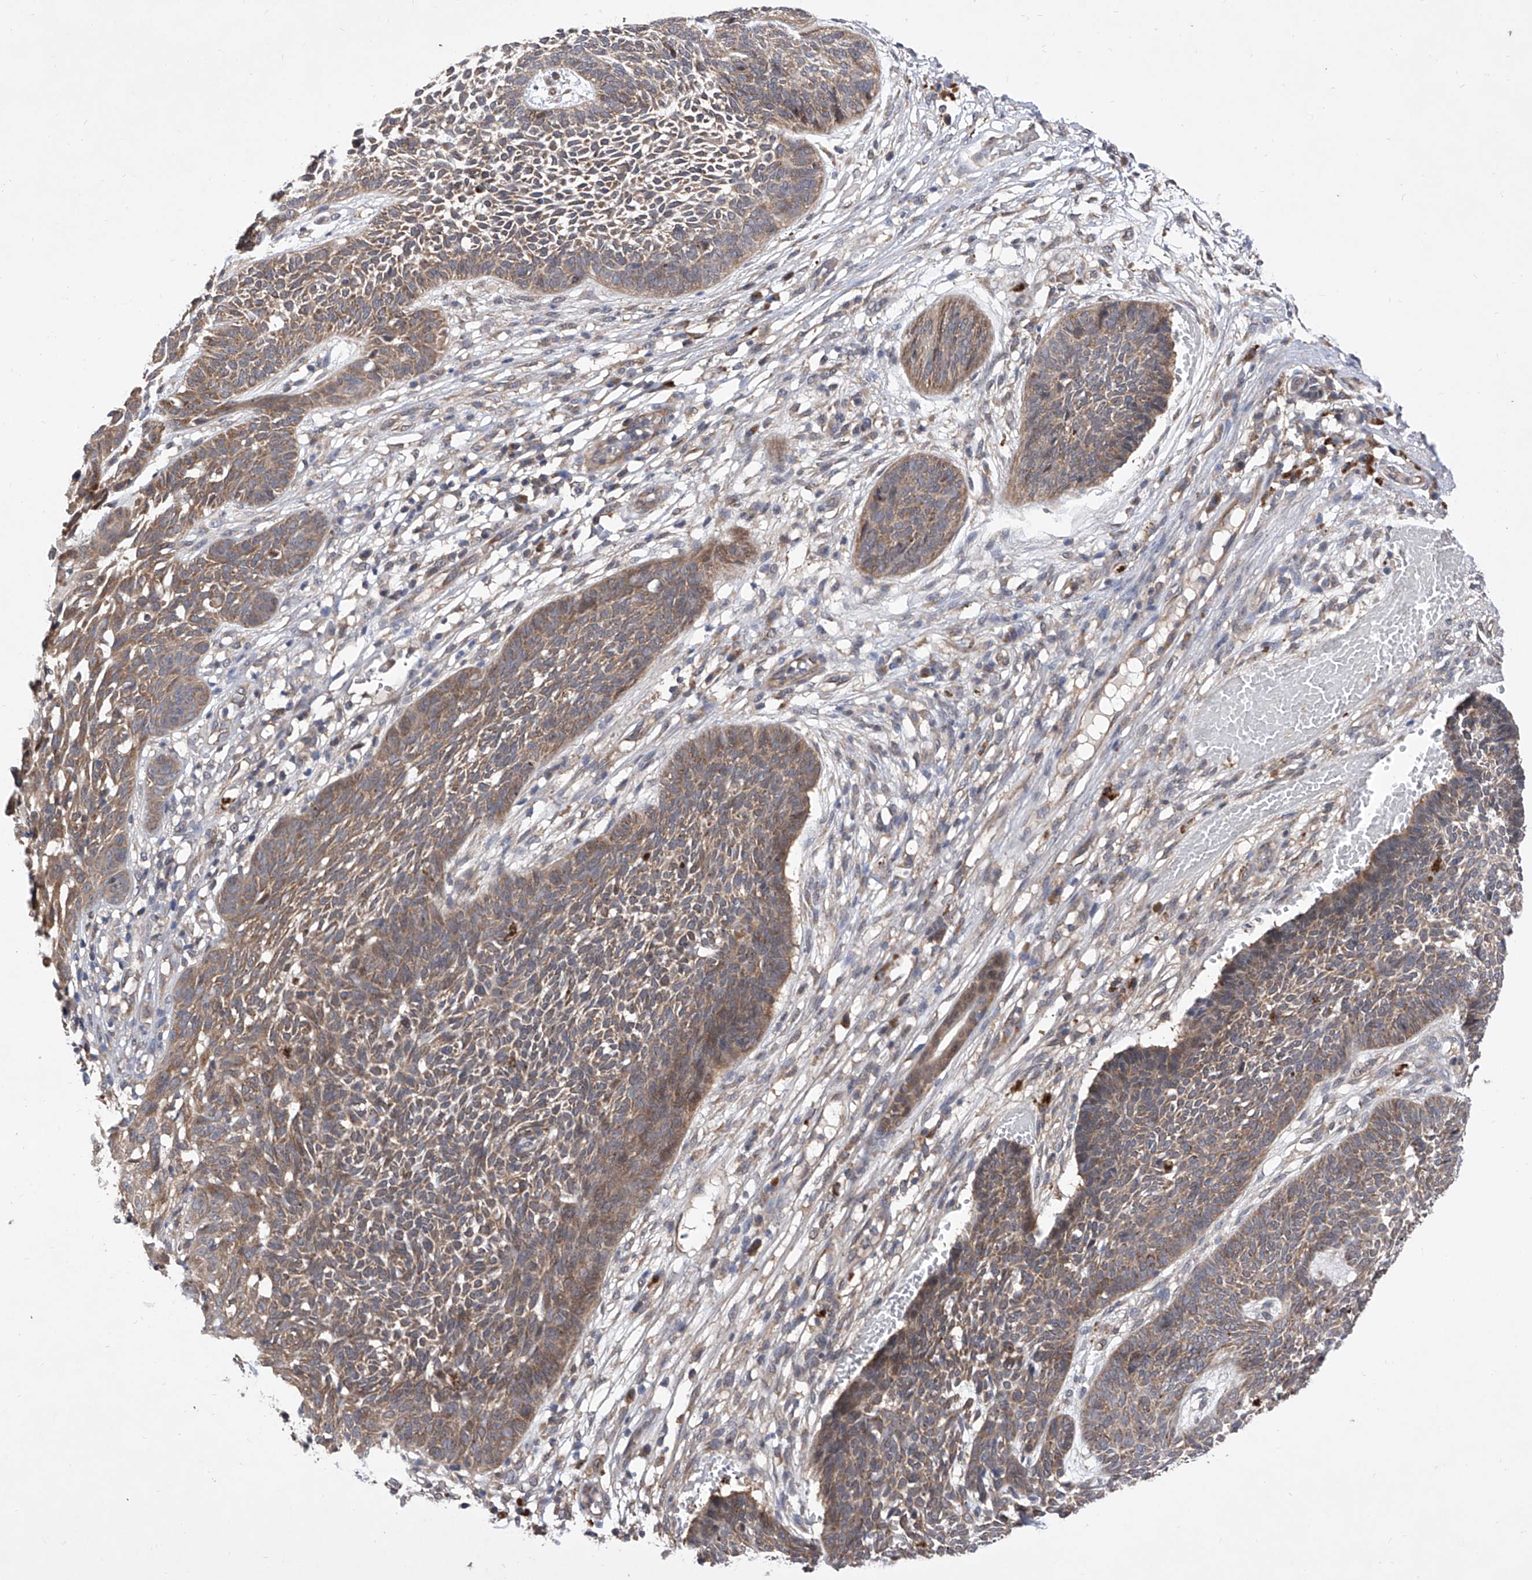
{"staining": {"intensity": "weak", "quantity": "25%-75%", "location": "cytoplasmic/membranous"}, "tissue": "skin cancer", "cell_type": "Tumor cells", "image_type": "cancer", "snomed": [{"axis": "morphology", "description": "Basal cell carcinoma"}, {"axis": "topography", "description": "Skin"}], "caption": "IHC of skin basal cell carcinoma reveals low levels of weak cytoplasmic/membranous positivity in approximately 25%-75% of tumor cells.", "gene": "USP45", "patient": {"sex": "female", "age": 84}}